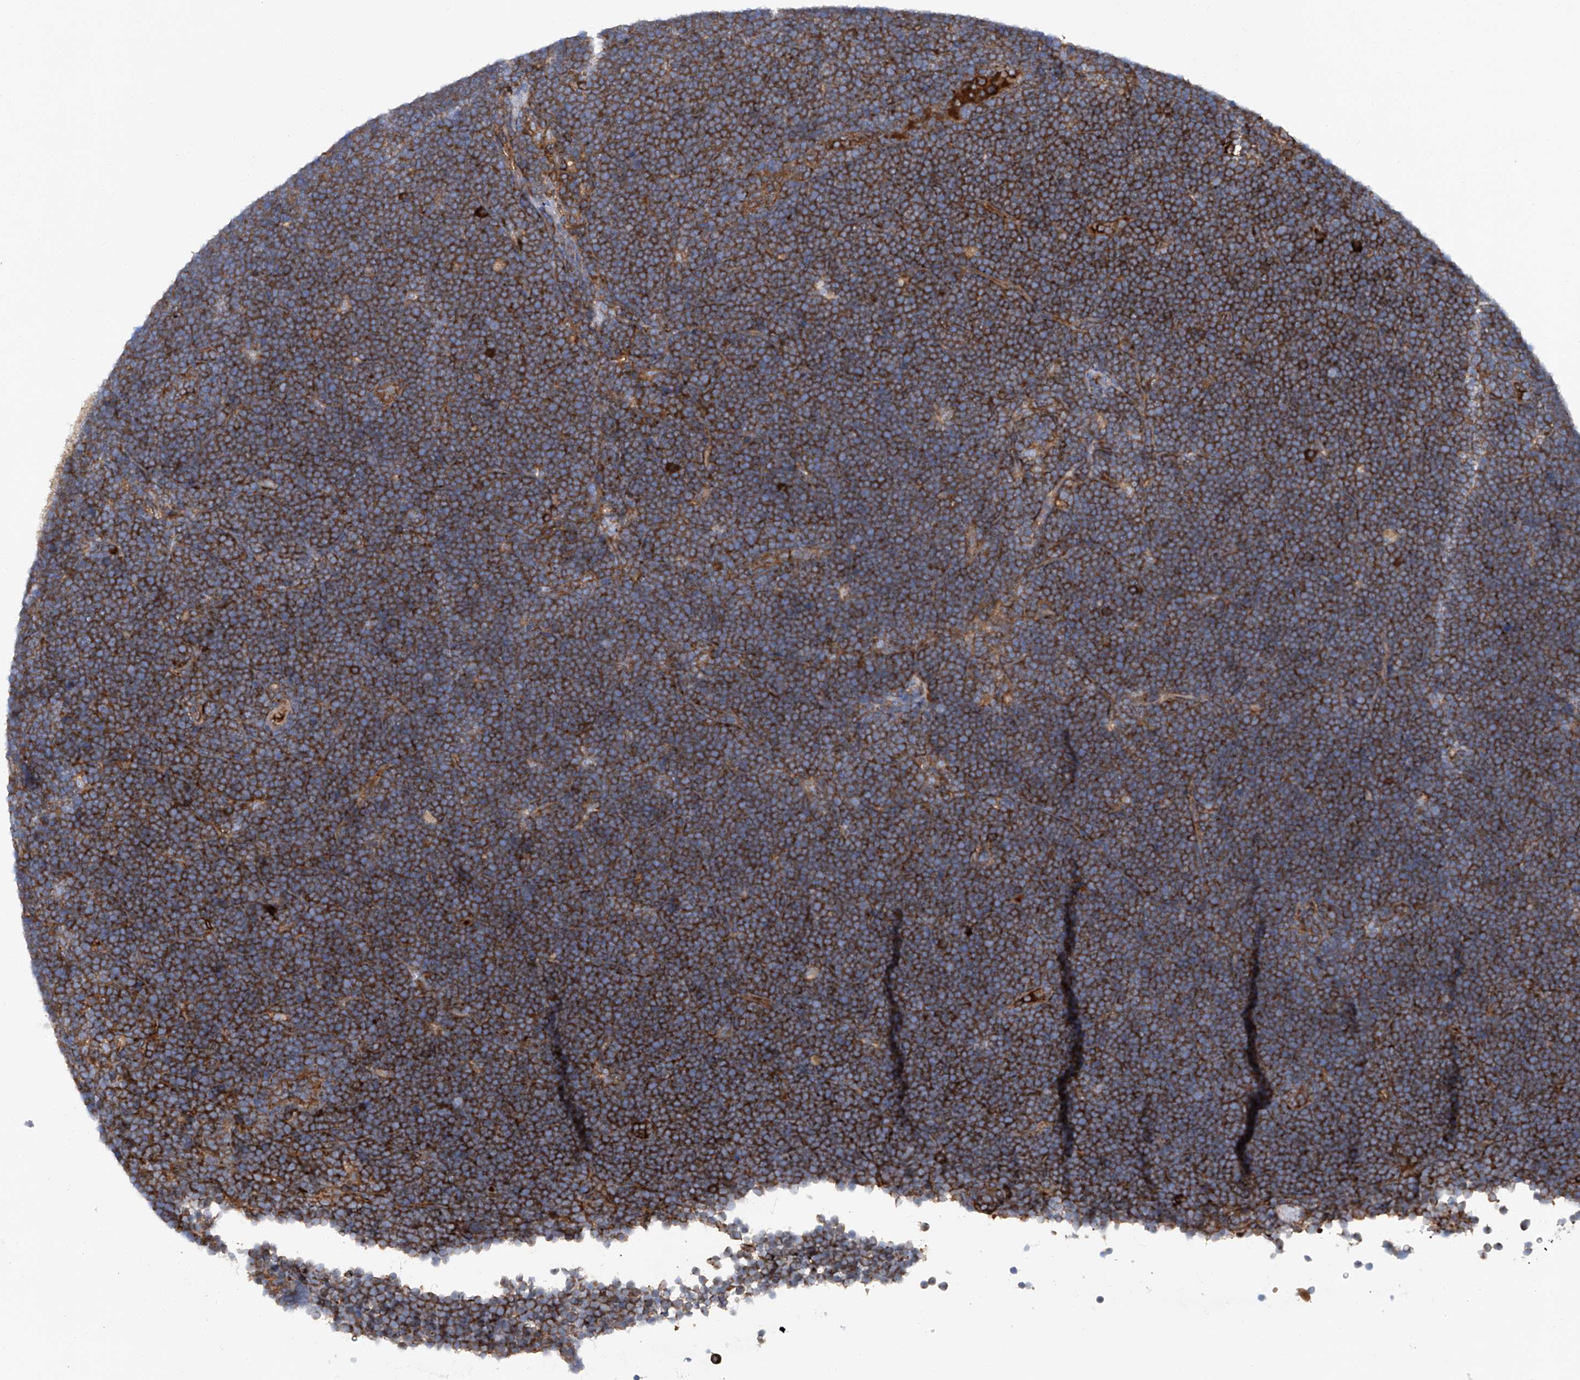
{"staining": {"intensity": "strong", "quantity": ">75%", "location": "cytoplasmic/membranous"}, "tissue": "lymphoma", "cell_type": "Tumor cells", "image_type": "cancer", "snomed": [{"axis": "morphology", "description": "Malignant lymphoma, non-Hodgkin's type, High grade"}, {"axis": "topography", "description": "Lymph node"}], "caption": "Tumor cells exhibit strong cytoplasmic/membranous positivity in approximately >75% of cells in high-grade malignant lymphoma, non-Hodgkin's type.", "gene": "ASCC3", "patient": {"sex": "male", "age": 13}}